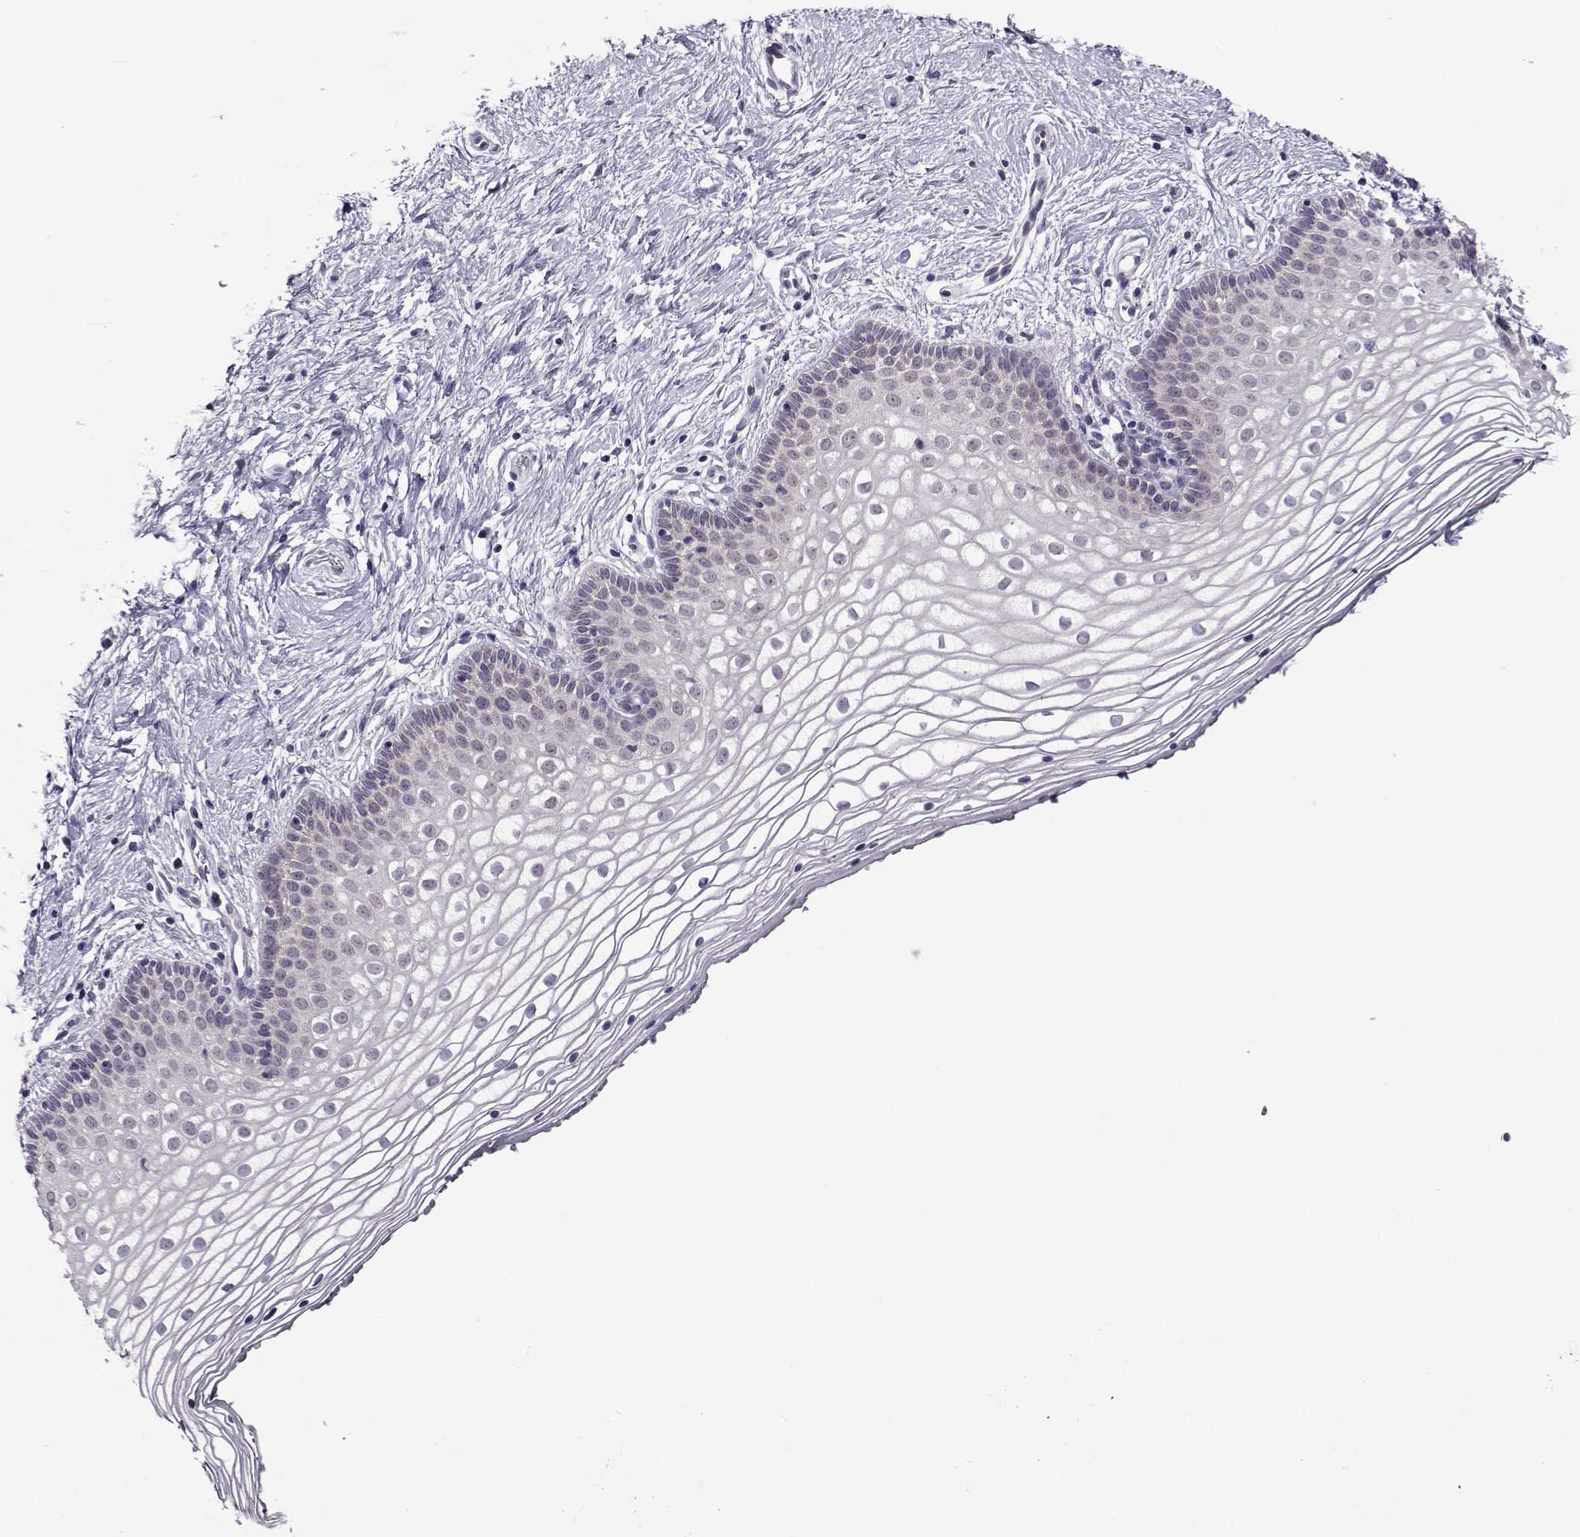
{"staining": {"intensity": "negative", "quantity": "none", "location": "none"}, "tissue": "vagina", "cell_type": "Squamous epithelial cells", "image_type": "normal", "snomed": [{"axis": "morphology", "description": "Normal tissue, NOS"}, {"axis": "topography", "description": "Vagina"}], "caption": "Vagina was stained to show a protein in brown. There is no significant positivity in squamous epithelial cells. (IHC, brightfield microscopy, high magnification).", "gene": "DDX20", "patient": {"sex": "female", "age": 36}}